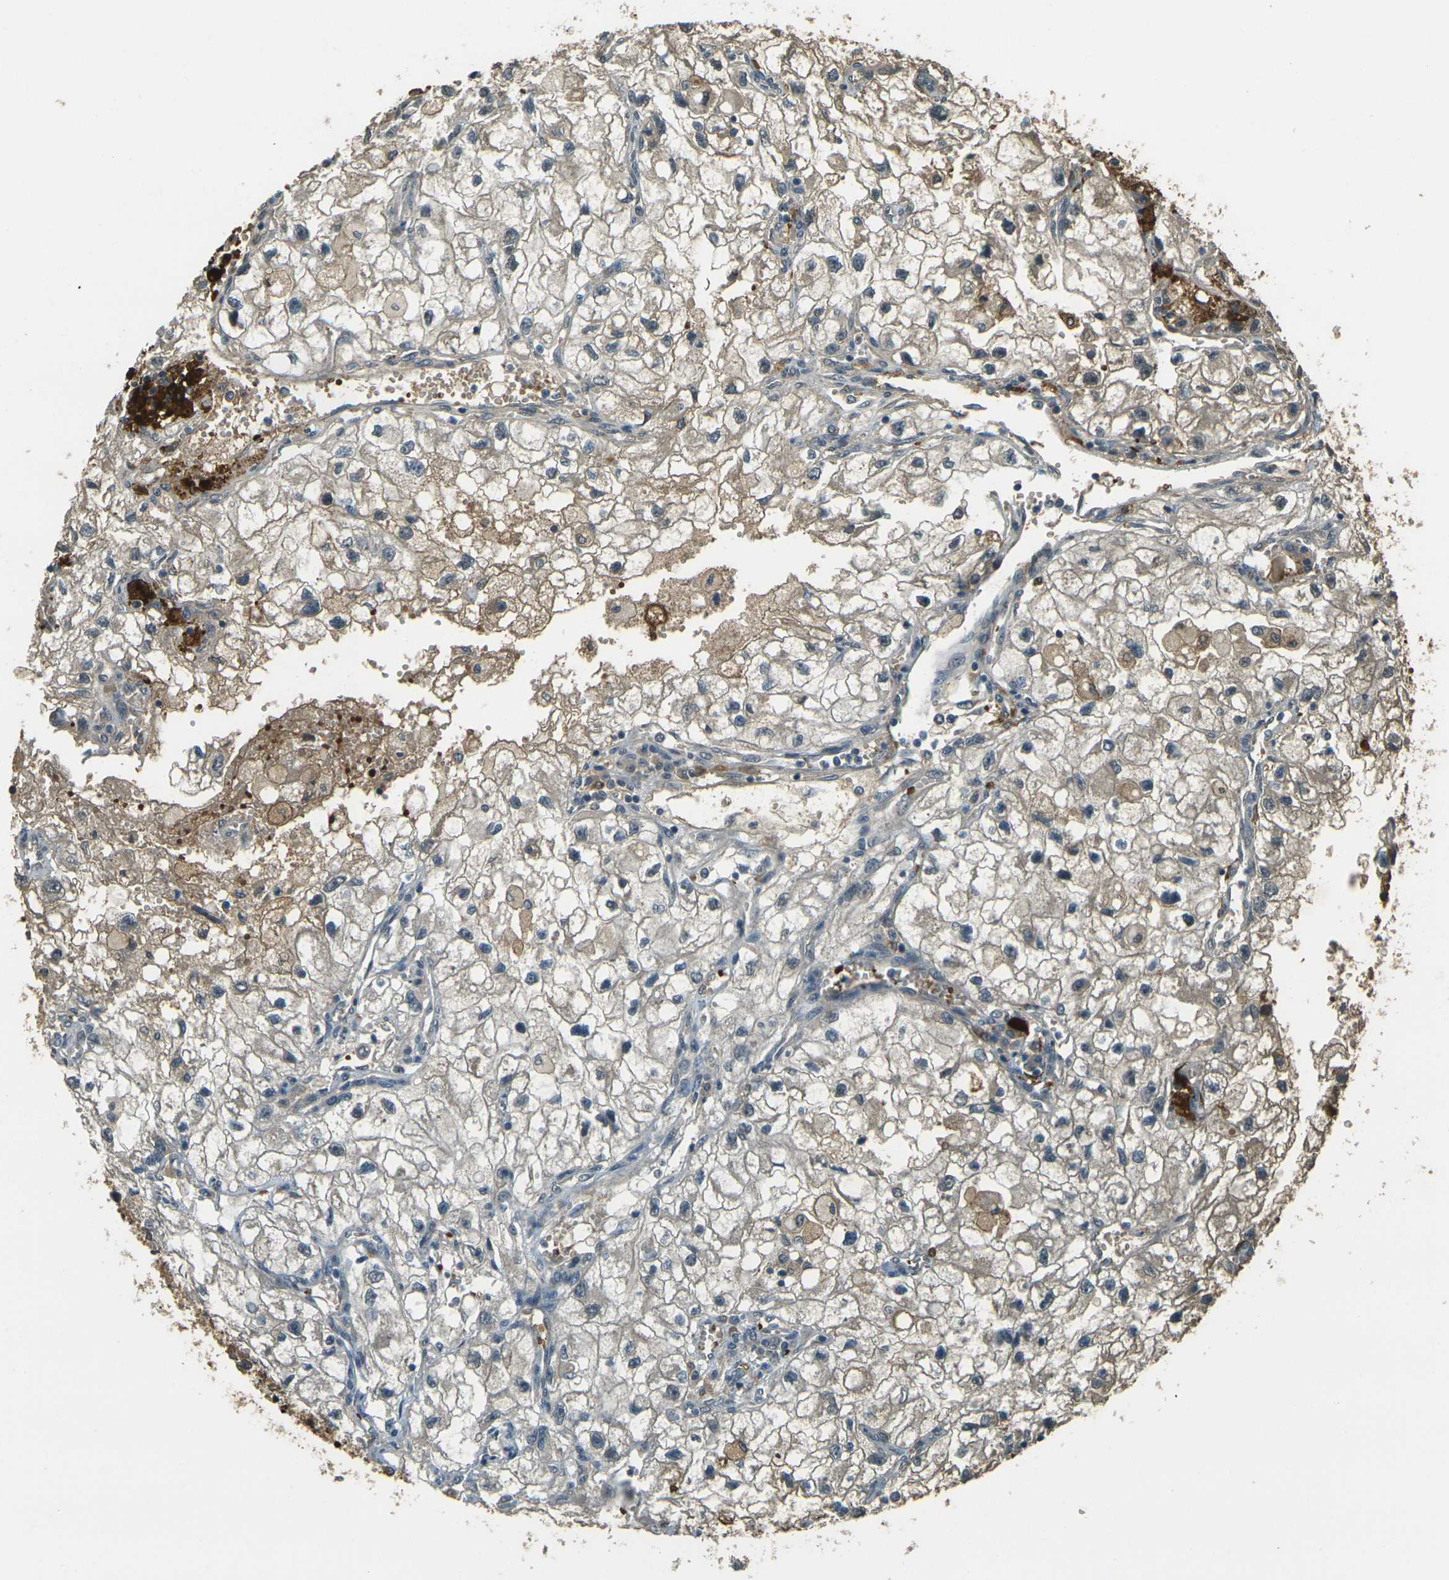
{"staining": {"intensity": "weak", "quantity": ">75%", "location": "cytoplasmic/membranous"}, "tissue": "renal cancer", "cell_type": "Tumor cells", "image_type": "cancer", "snomed": [{"axis": "morphology", "description": "Adenocarcinoma, NOS"}, {"axis": "topography", "description": "Kidney"}], "caption": "This photomicrograph reveals renal cancer (adenocarcinoma) stained with immunohistochemistry (IHC) to label a protein in brown. The cytoplasmic/membranous of tumor cells show weak positivity for the protein. Nuclei are counter-stained blue.", "gene": "TOR1A", "patient": {"sex": "female", "age": 70}}